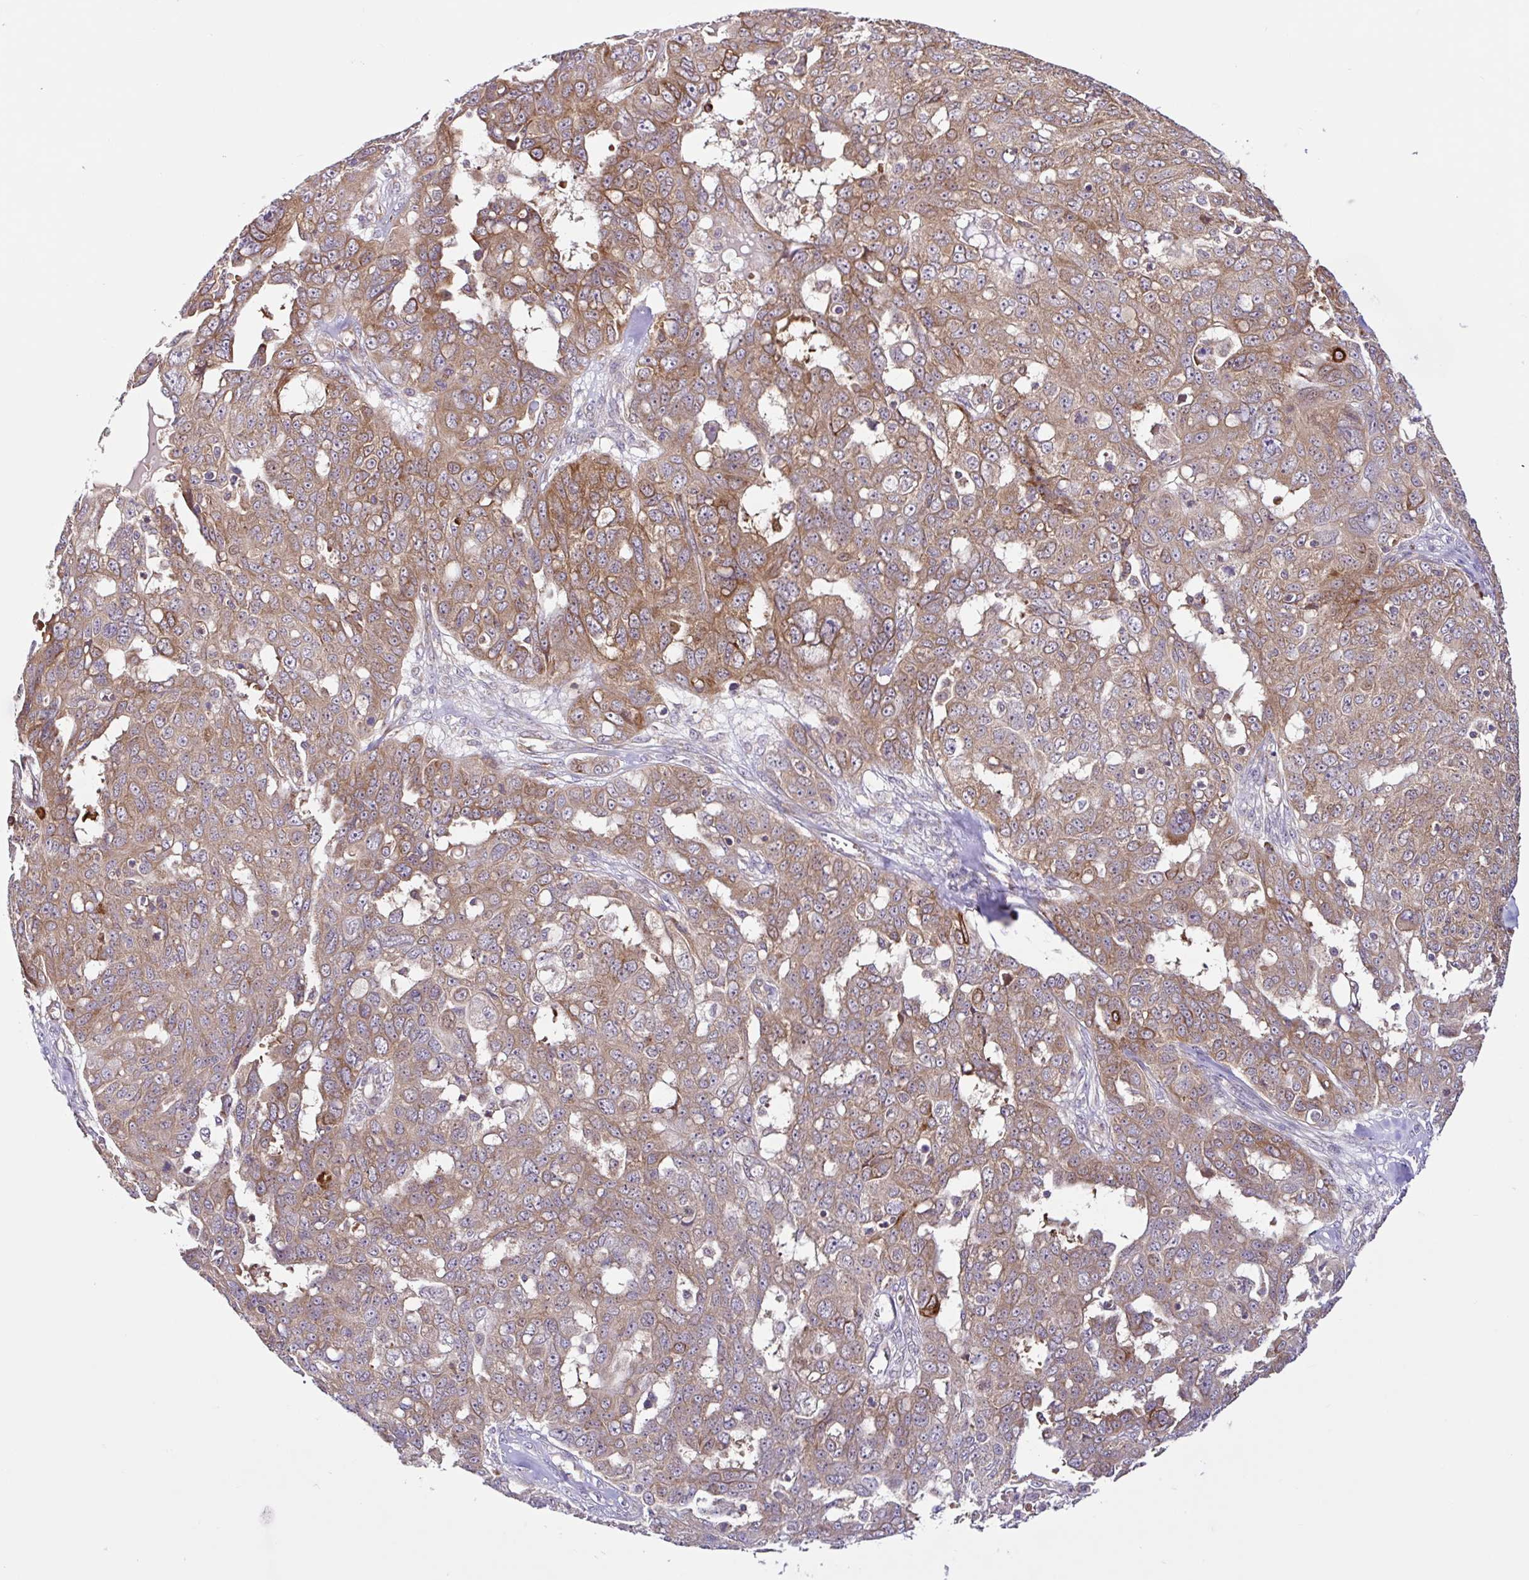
{"staining": {"intensity": "moderate", "quantity": ">75%", "location": "cytoplasmic/membranous"}, "tissue": "ovarian cancer", "cell_type": "Tumor cells", "image_type": "cancer", "snomed": [{"axis": "morphology", "description": "Carcinoma, endometroid"}, {"axis": "topography", "description": "Ovary"}], "caption": "A micrograph of ovarian cancer (endometroid carcinoma) stained for a protein shows moderate cytoplasmic/membranous brown staining in tumor cells. The staining was performed using DAB to visualize the protein expression in brown, while the nuclei were stained in blue with hematoxylin (Magnification: 20x).", "gene": "NTPCR", "patient": {"sex": "female", "age": 70}}